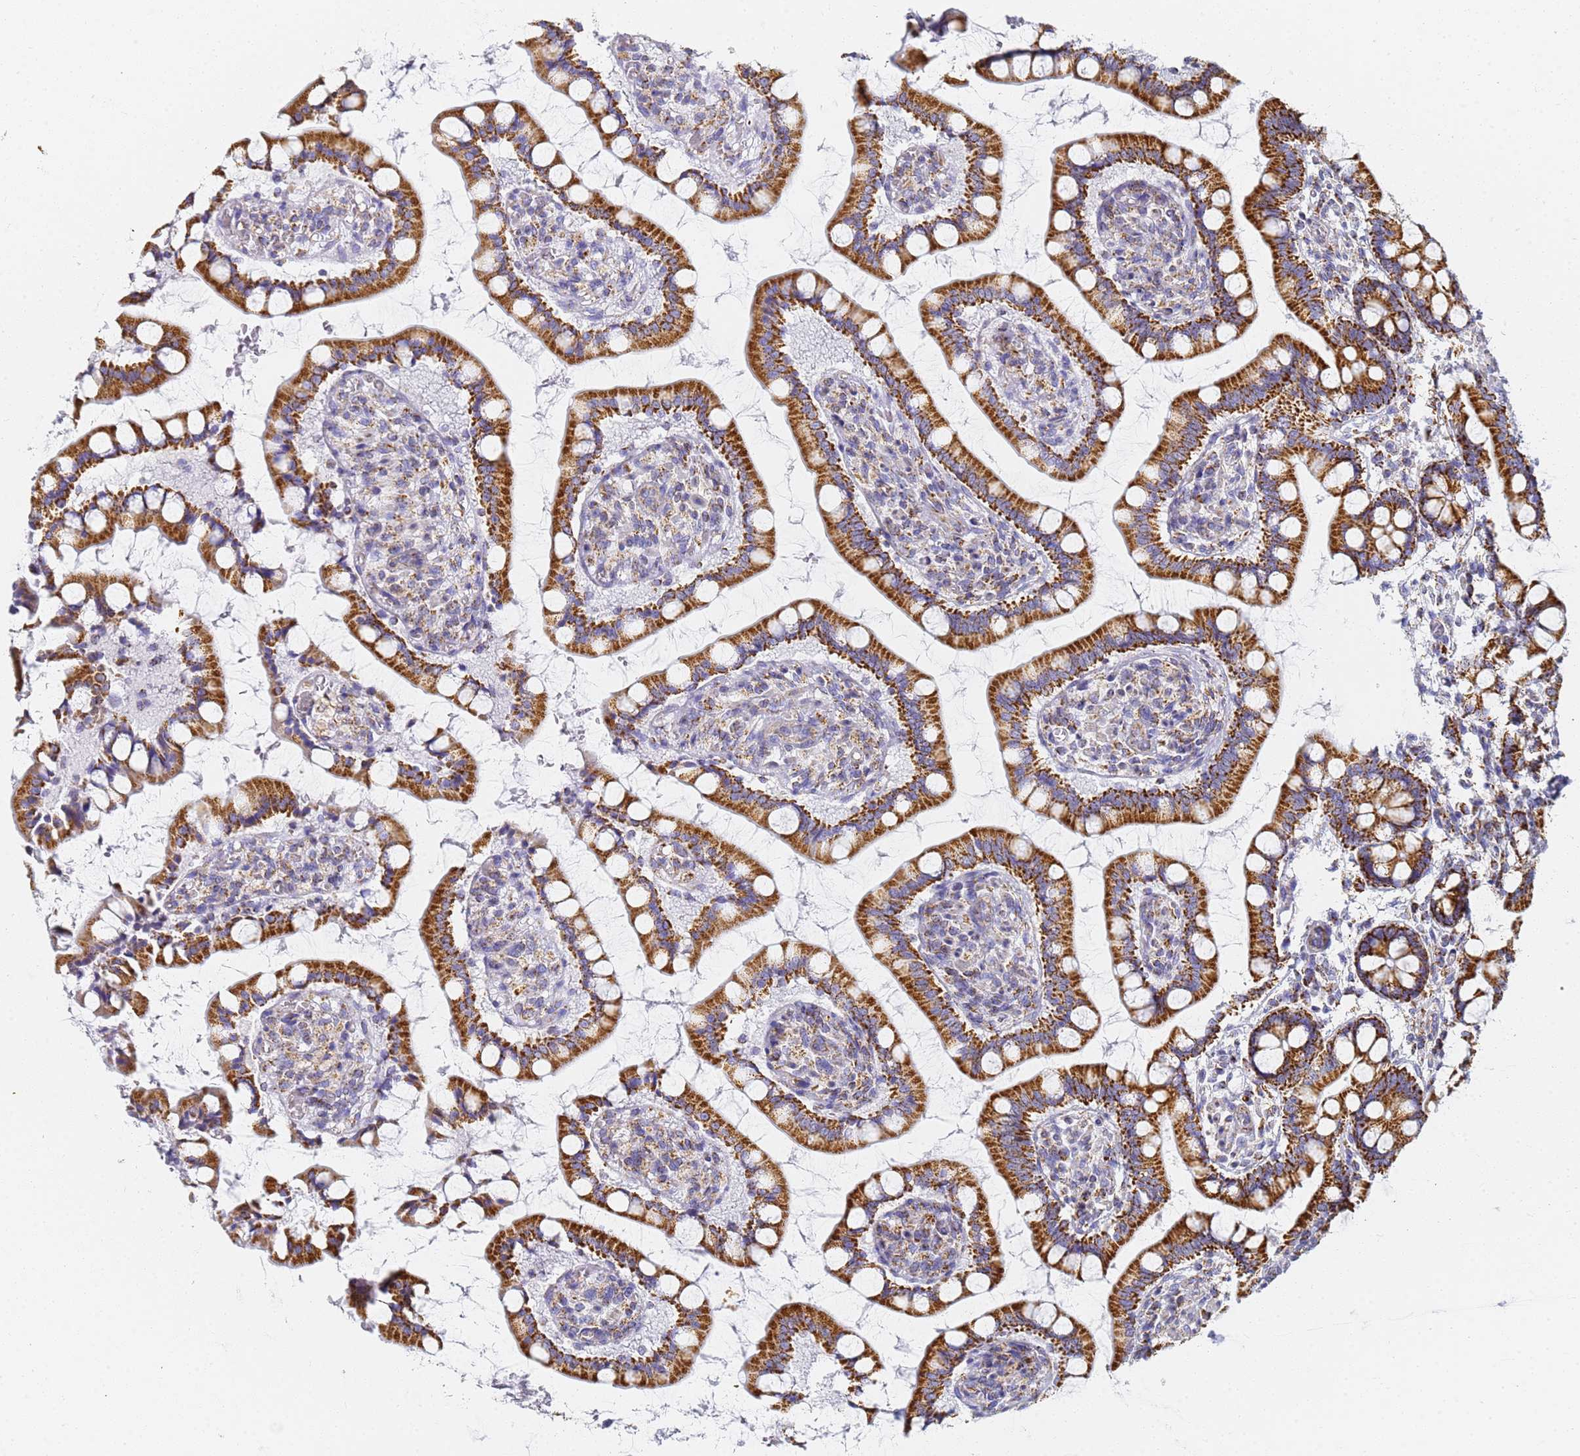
{"staining": {"intensity": "strong", "quantity": ">75%", "location": "cytoplasmic/membranous"}, "tissue": "small intestine", "cell_type": "Glandular cells", "image_type": "normal", "snomed": [{"axis": "morphology", "description": "Normal tissue, NOS"}, {"axis": "topography", "description": "Small intestine"}], "caption": "DAB immunohistochemical staining of normal small intestine exhibits strong cytoplasmic/membranous protein staining in approximately >75% of glandular cells.", "gene": "CNIH4", "patient": {"sex": "male", "age": 52}}